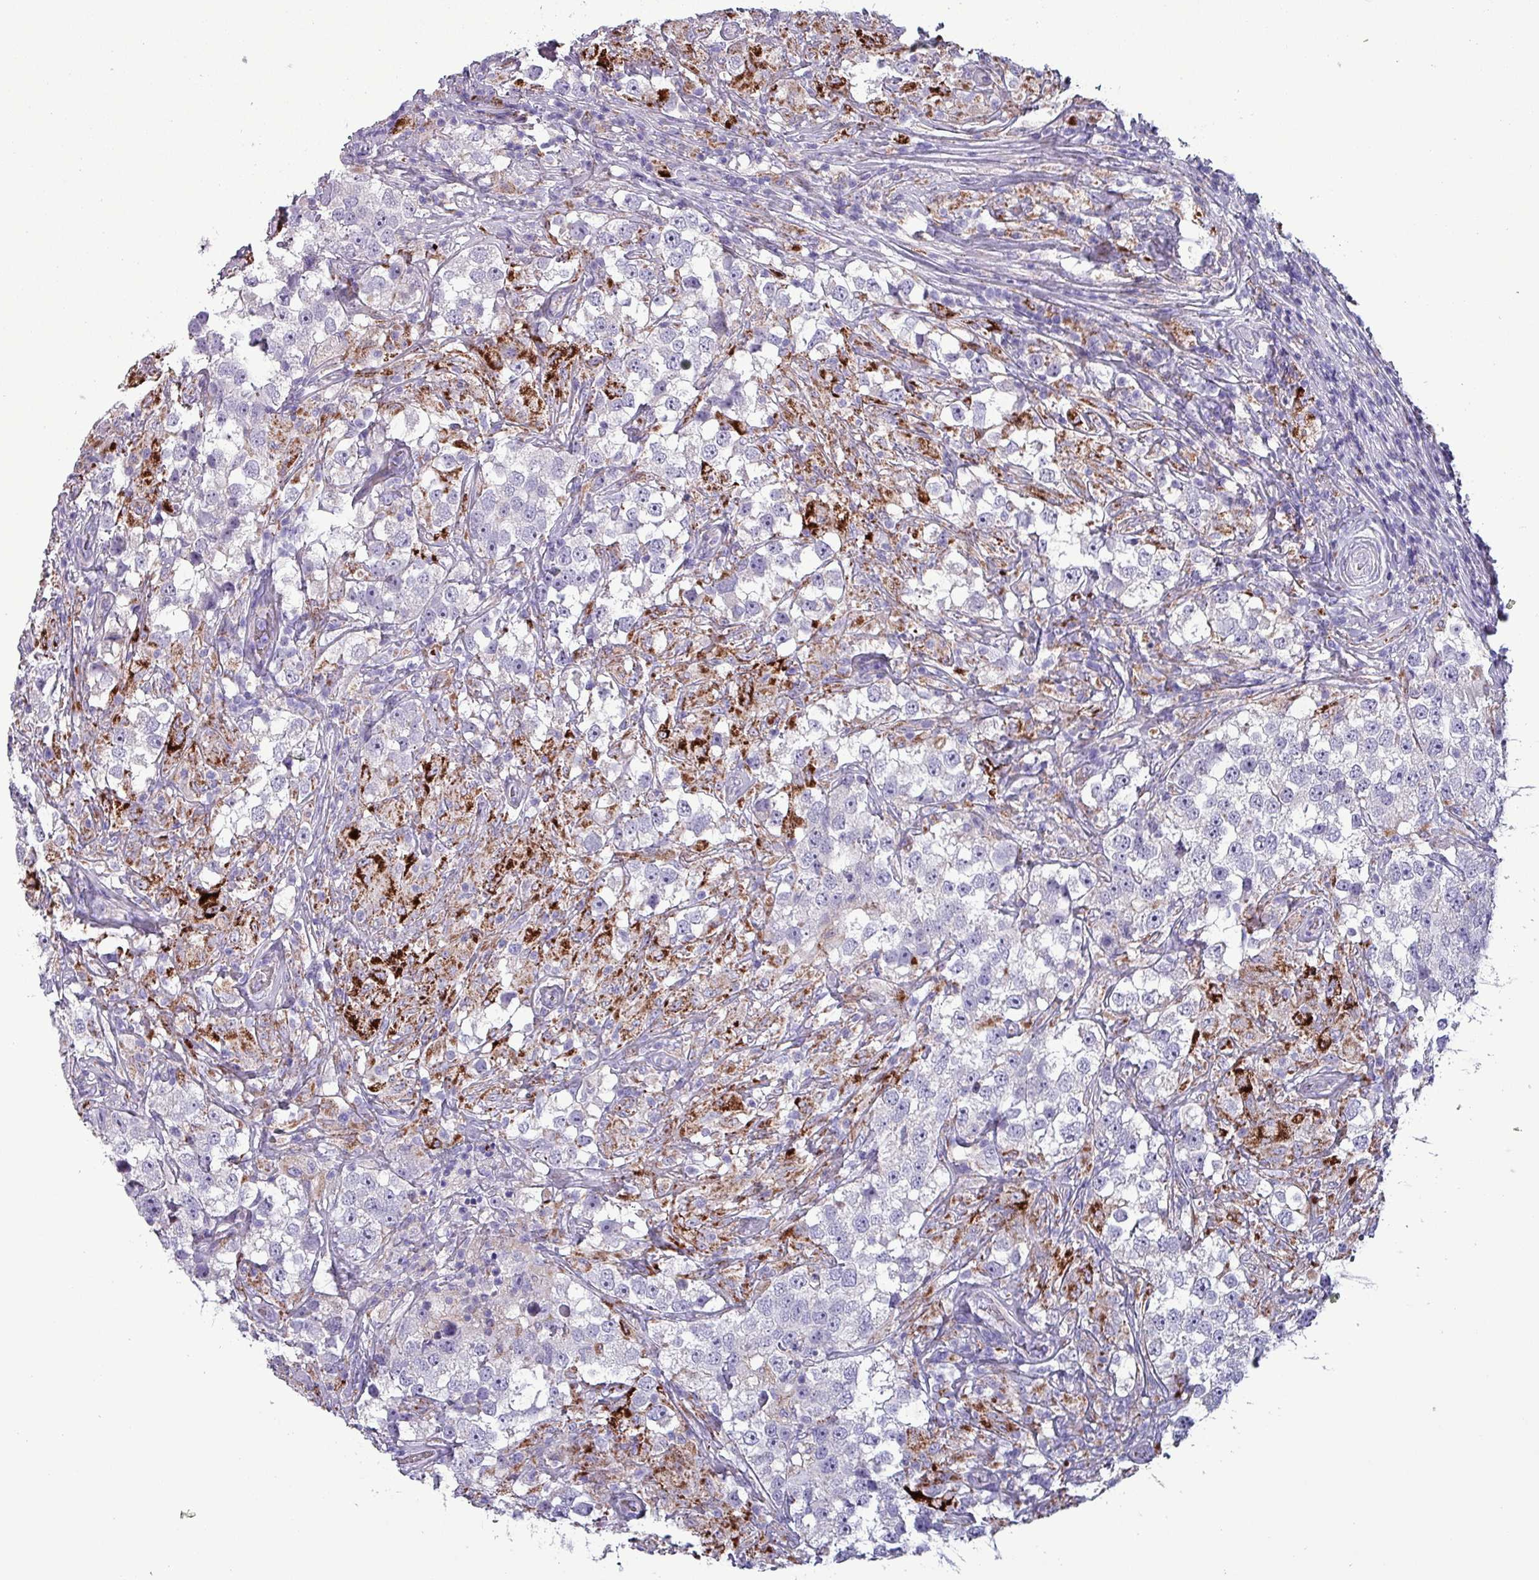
{"staining": {"intensity": "negative", "quantity": "none", "location": "none"}, "tissue": "testis cancer", "cell_type": "Tumor cells", "image_type": "cancer", "snomed": [{"axis": "morphology", "description": "Seminoma, NOS"}, {"axis": "topography", "description": "Testis"}], "caption": "The immunohistochemistry photomicrograph has no significant positivity in tumor cells of testis cancer (seminoma) tissue.", "gene": "HSD3B7", "patient": {"sex": "male", "age": 46}}